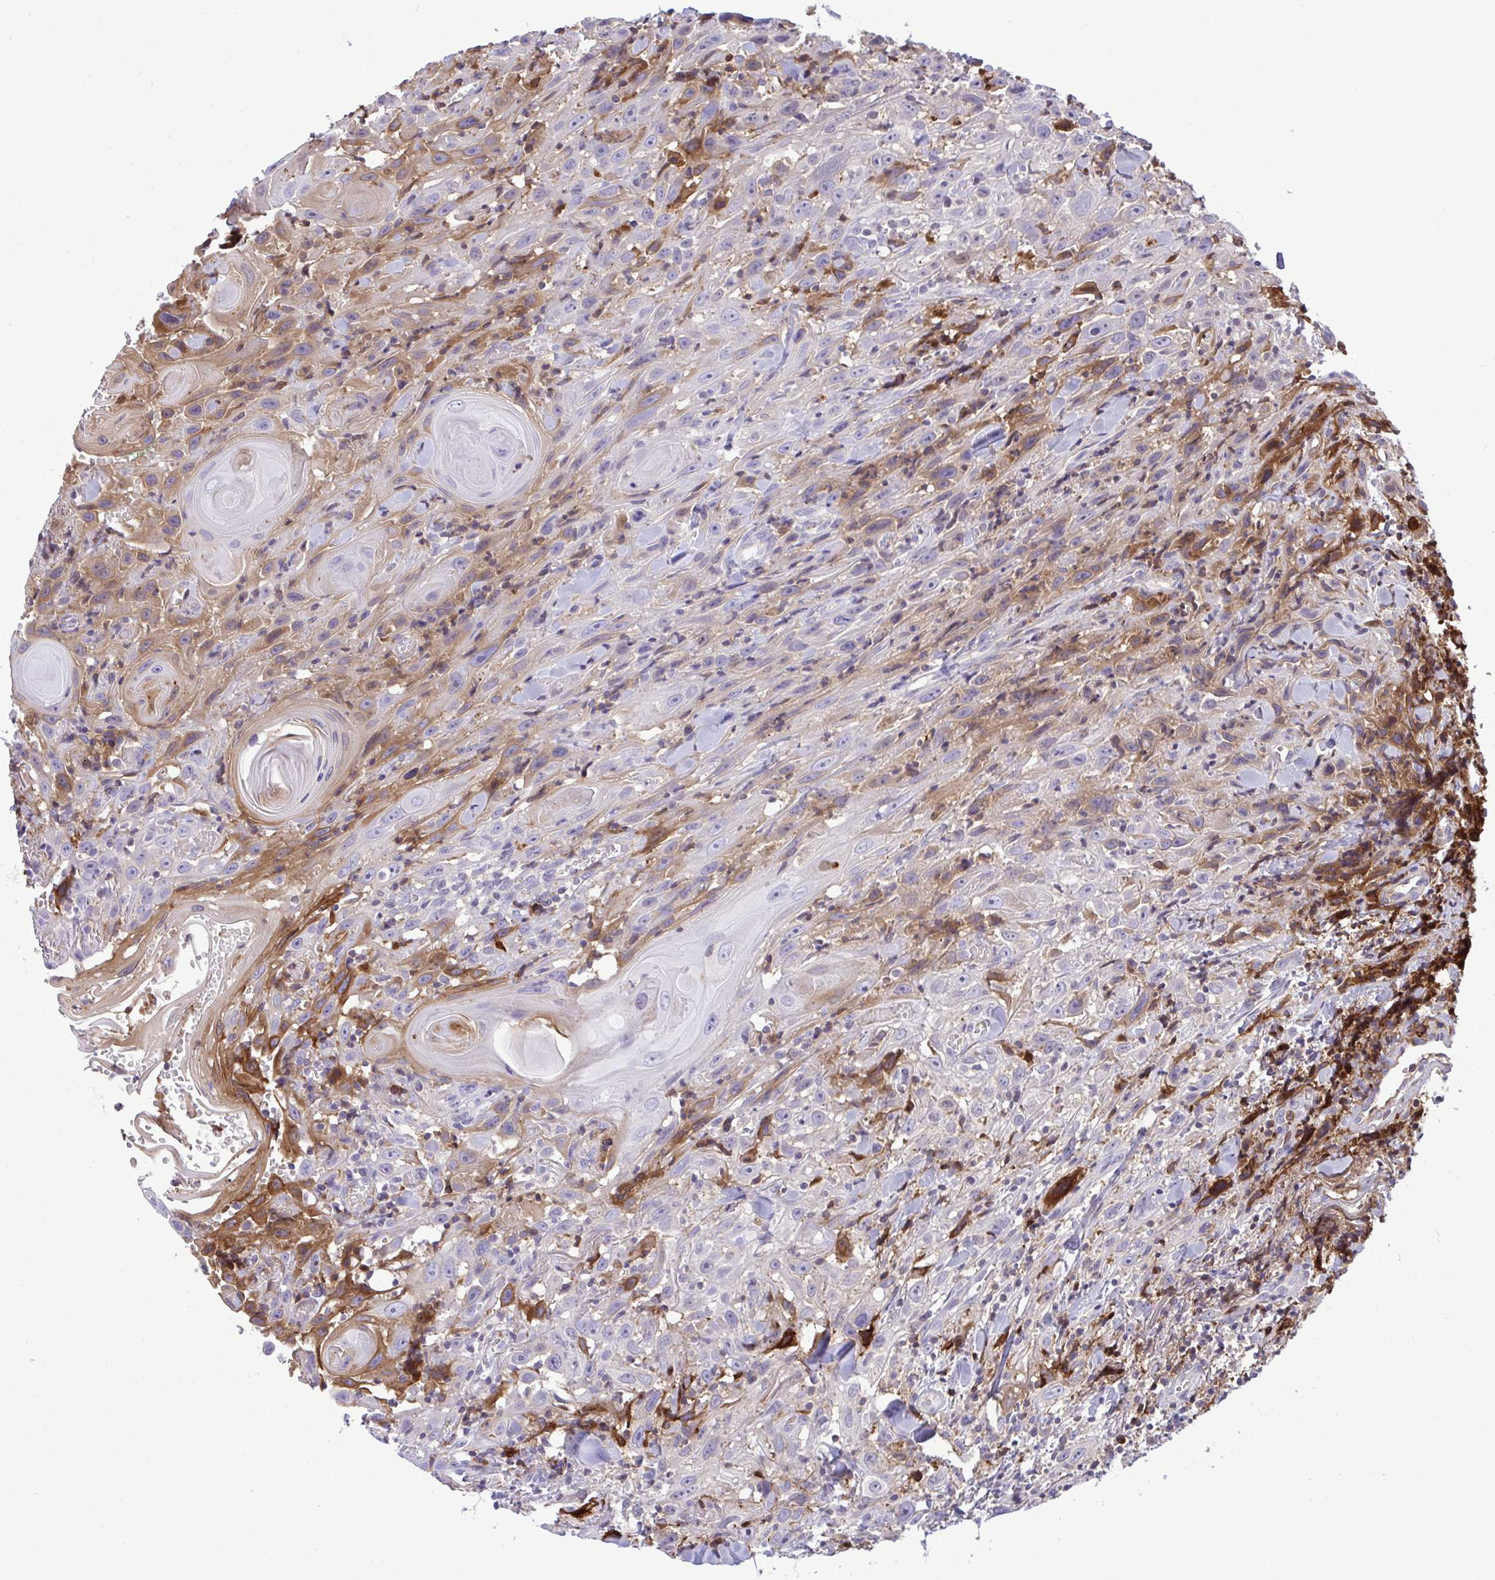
{"staining": {"intensity": "moderate", "quantity": "<25%", "location": "cytoplasmic/membranous"}, "tissue": "head and neck cancer", "cell_type": "Tumor cells", "image_type": "cancer", "snomed": [{"axis": "morphology", "description": "Squamous cell carcinoma, NOS"}, {"axis": "topography", "description": "Head-Neck"}], "caption": "An immunohistochemistry (IHC) photomicrograph of neoplastic tissue is shown. Protein staining in brown labels moderate cytoplasmic/membranous positivity in head and neck cancer (squamous cell carcinoma) within tumor cells. Using DAB (brown) and hematoxylin (blue) stains, captured at high magnification using brightfield microscopy.", "gene": "F2", "patient": {"sex": "female", "age": 95}}